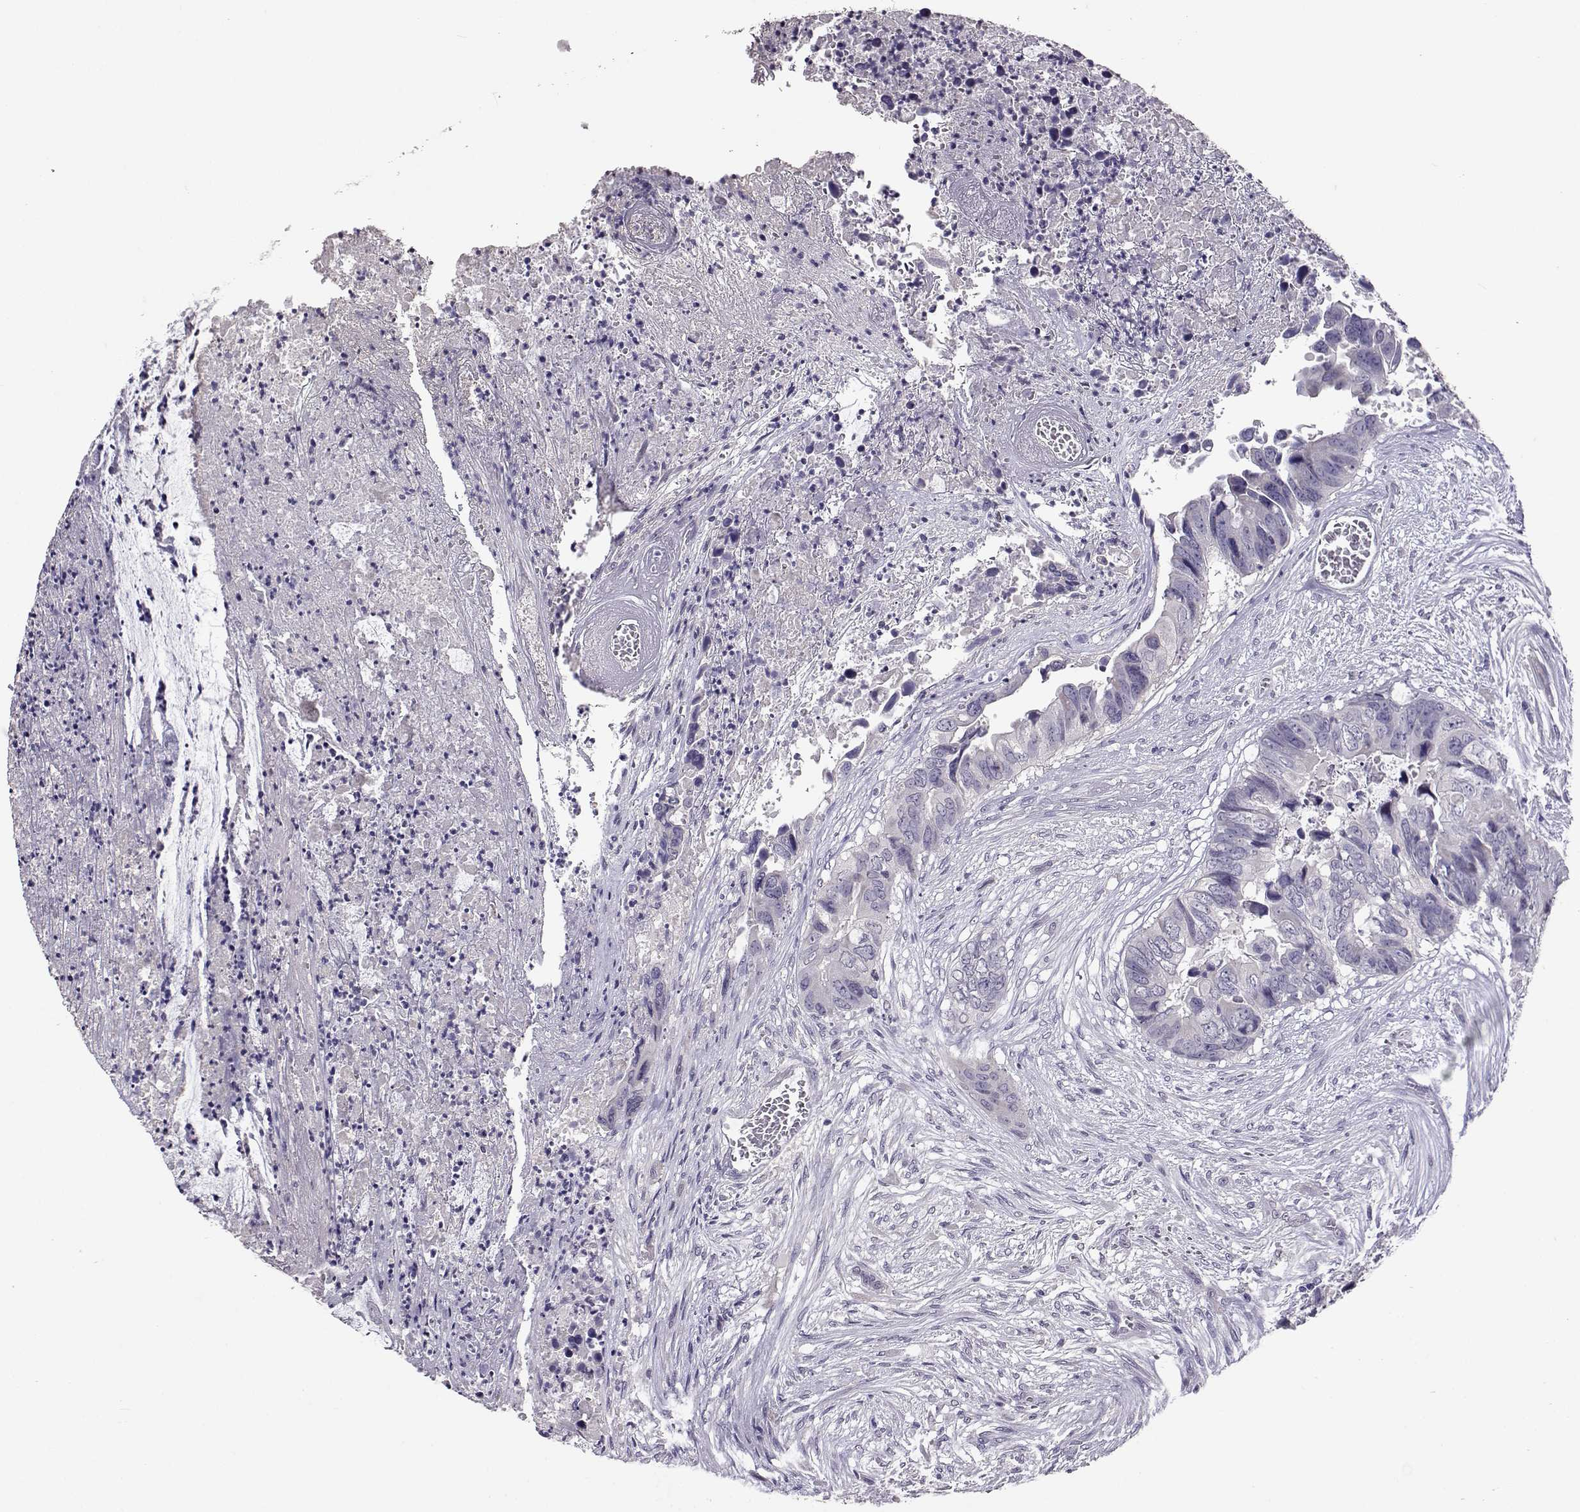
{"staining": {"intensity": "negative", "quantity": "none", "location": "none"}, "tissue": "colorectal cancer", "cell_type": "Tumor cells", "image_type": "cancer", "snomed": [{"axis": "morphology", "description": "Adenocarcinoma, NOS"}, {"axis": "topography", "description": "Rectum"}], "caption": "An immunohistochemistry photomicrograph of colorectal cancer is shown. There is no staining in tumor cells of colorectal cancer.", "gene": "RHOXF2", "patient": {"sex": "male", "age": 63}}